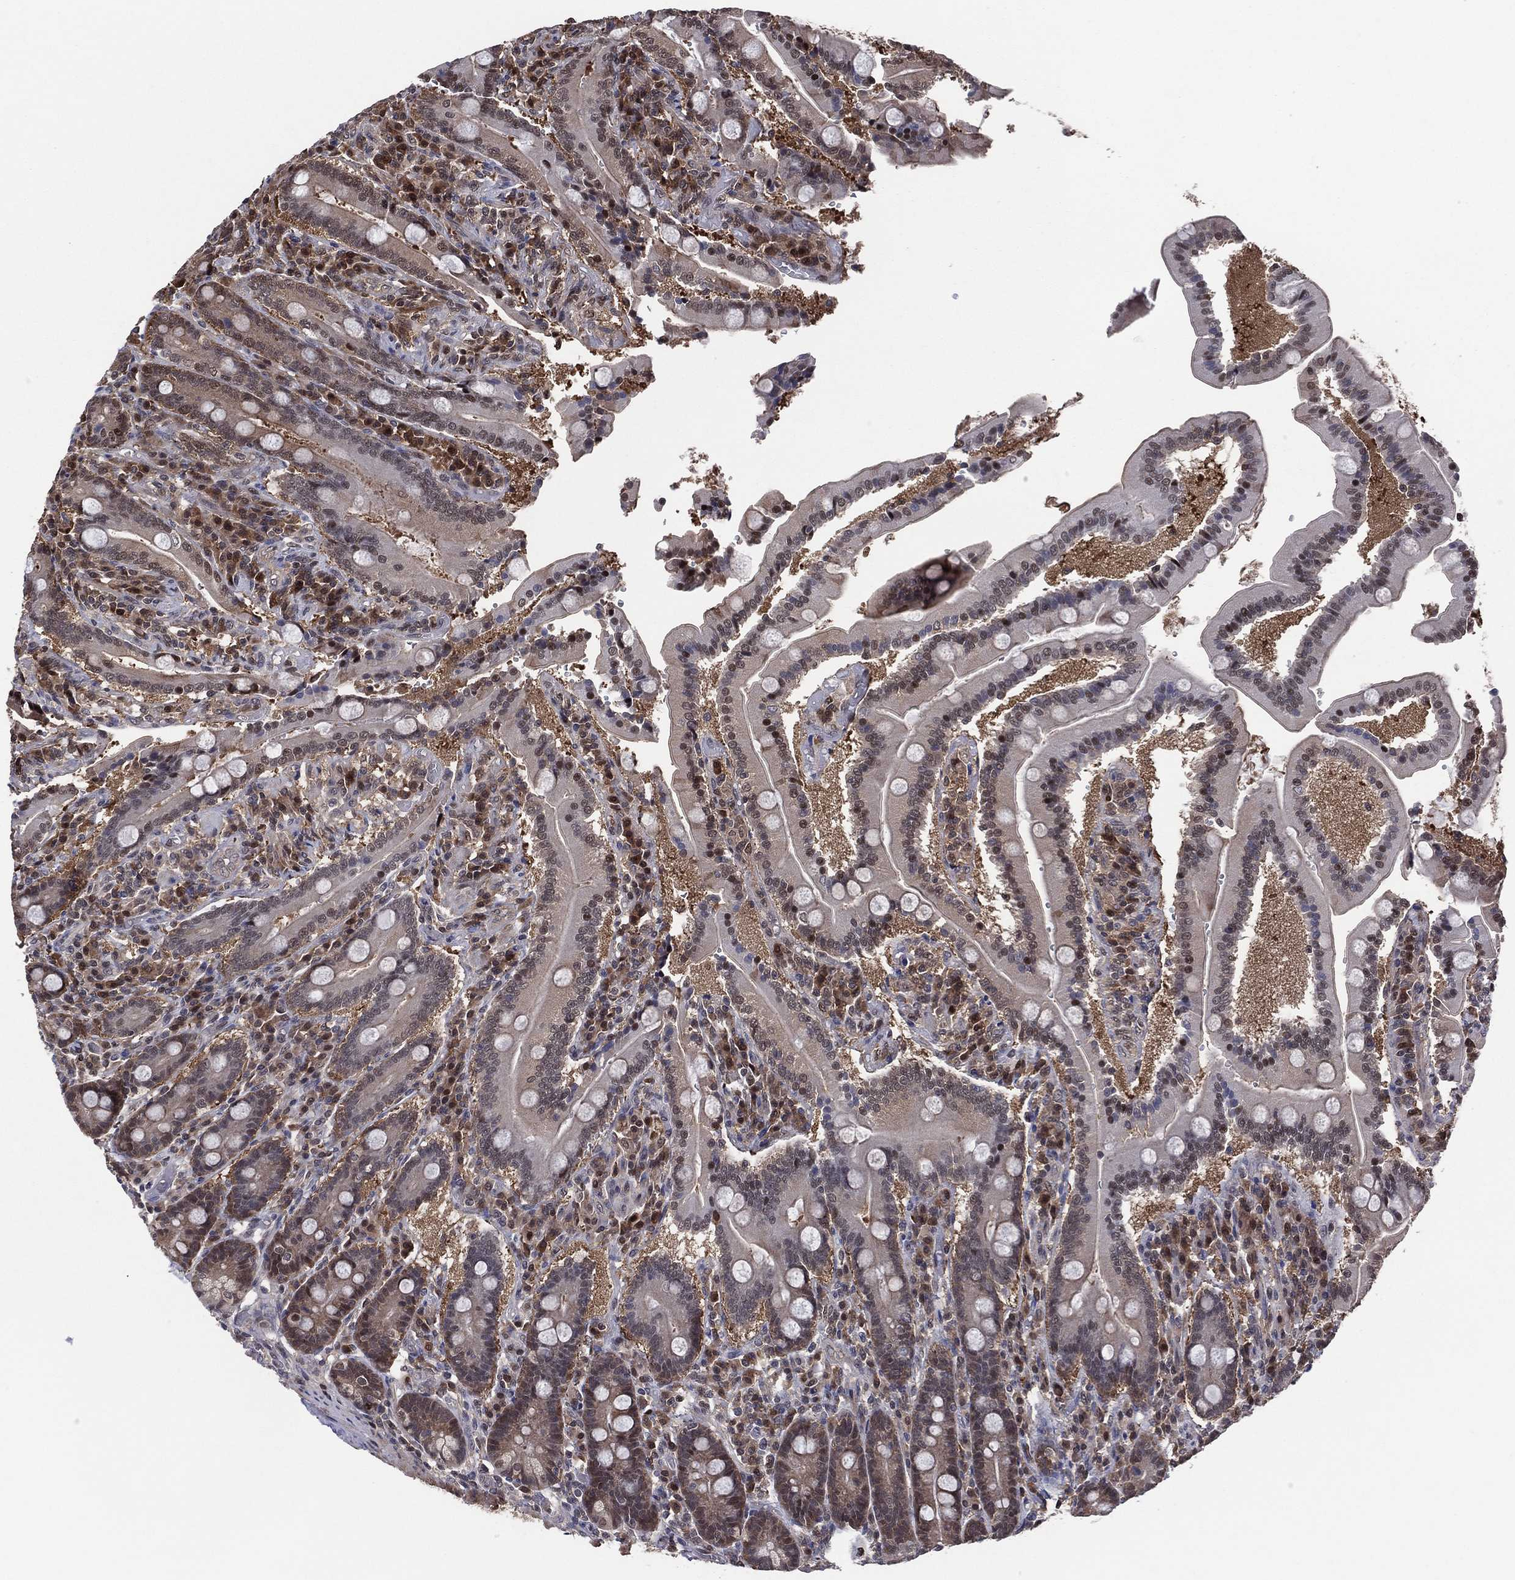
{"staining": {"intensity": "moderate", "quantity": "25%-75%", "location": "cytoplasmic/membranous"}, "tissue": "duodenum", "cell_type": "Glandular cells", "image_type": "normal", "snomed": [{"axis": "morphology", "description": "Normal tissue, NOS"}, {"axis": "topography", "description": "Duodenum"}], "caption": "A brown stain shows moderate cytoplasmic/membranous staining of a protein in glandular cells of unremarkable human duodenum.", "gene": "ICOSLG", "patient": {"sex": "female", "age": 62}}